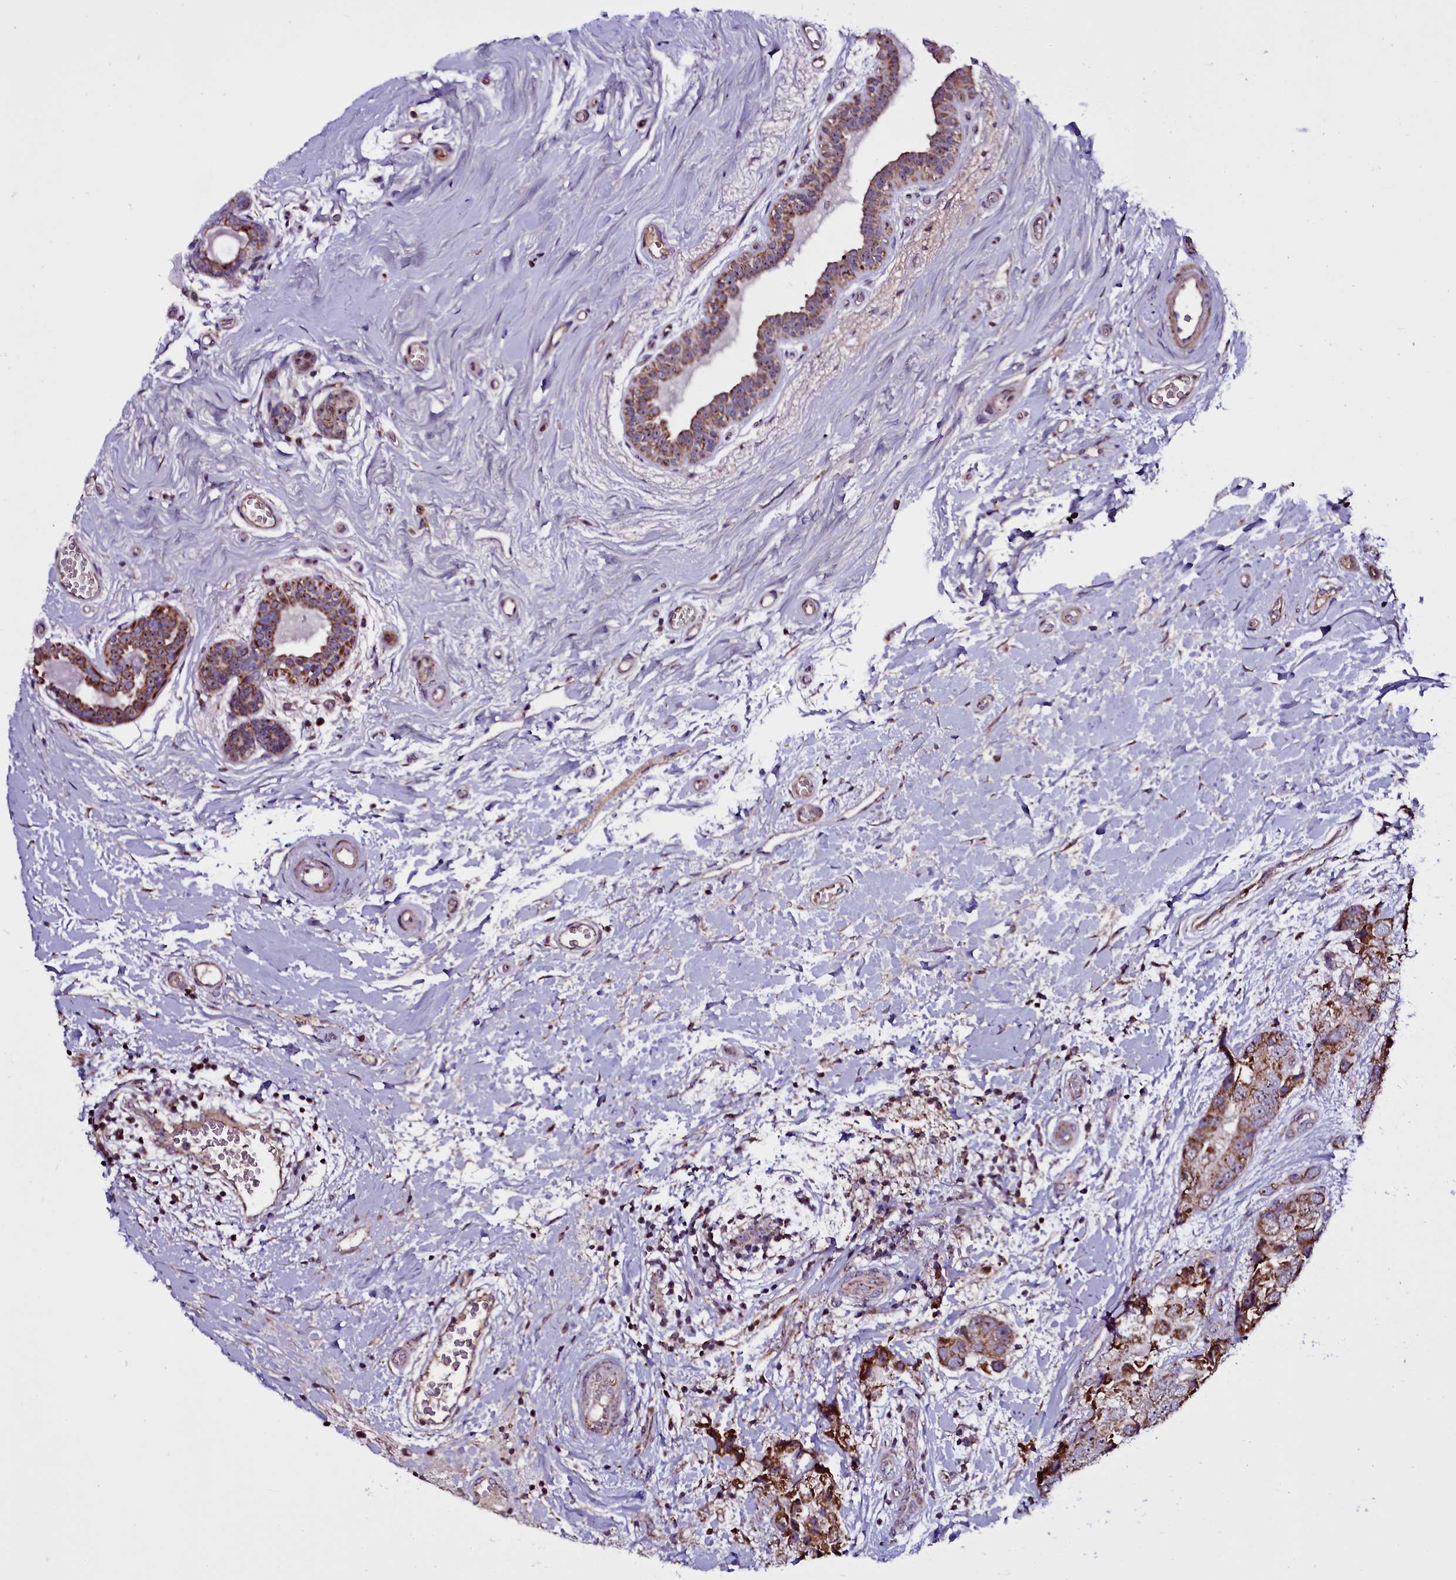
{"staining": {"intensity": "moderate", "quantity": ">75%", "location": "cytoplasmic/membranous,nuclear"}, "tissue": "breast cancer", "cell_type": "Tumor cells", "image_type": "cancer", "snomed": [{"axis": "morphology", "description": "Duct carcinoma"}, {"axis": "topography", "description": "Breast"}], "caption": "There is medium levels of moderate cytoplasmic/membranous and nuclear staining in tumor cells of breast infiltrating ductal carcinoma, as demonstrated by immunohistochemical staining (brown color).", "gene": "NAA80", "patient": {"sex": "female", "age": 62}}